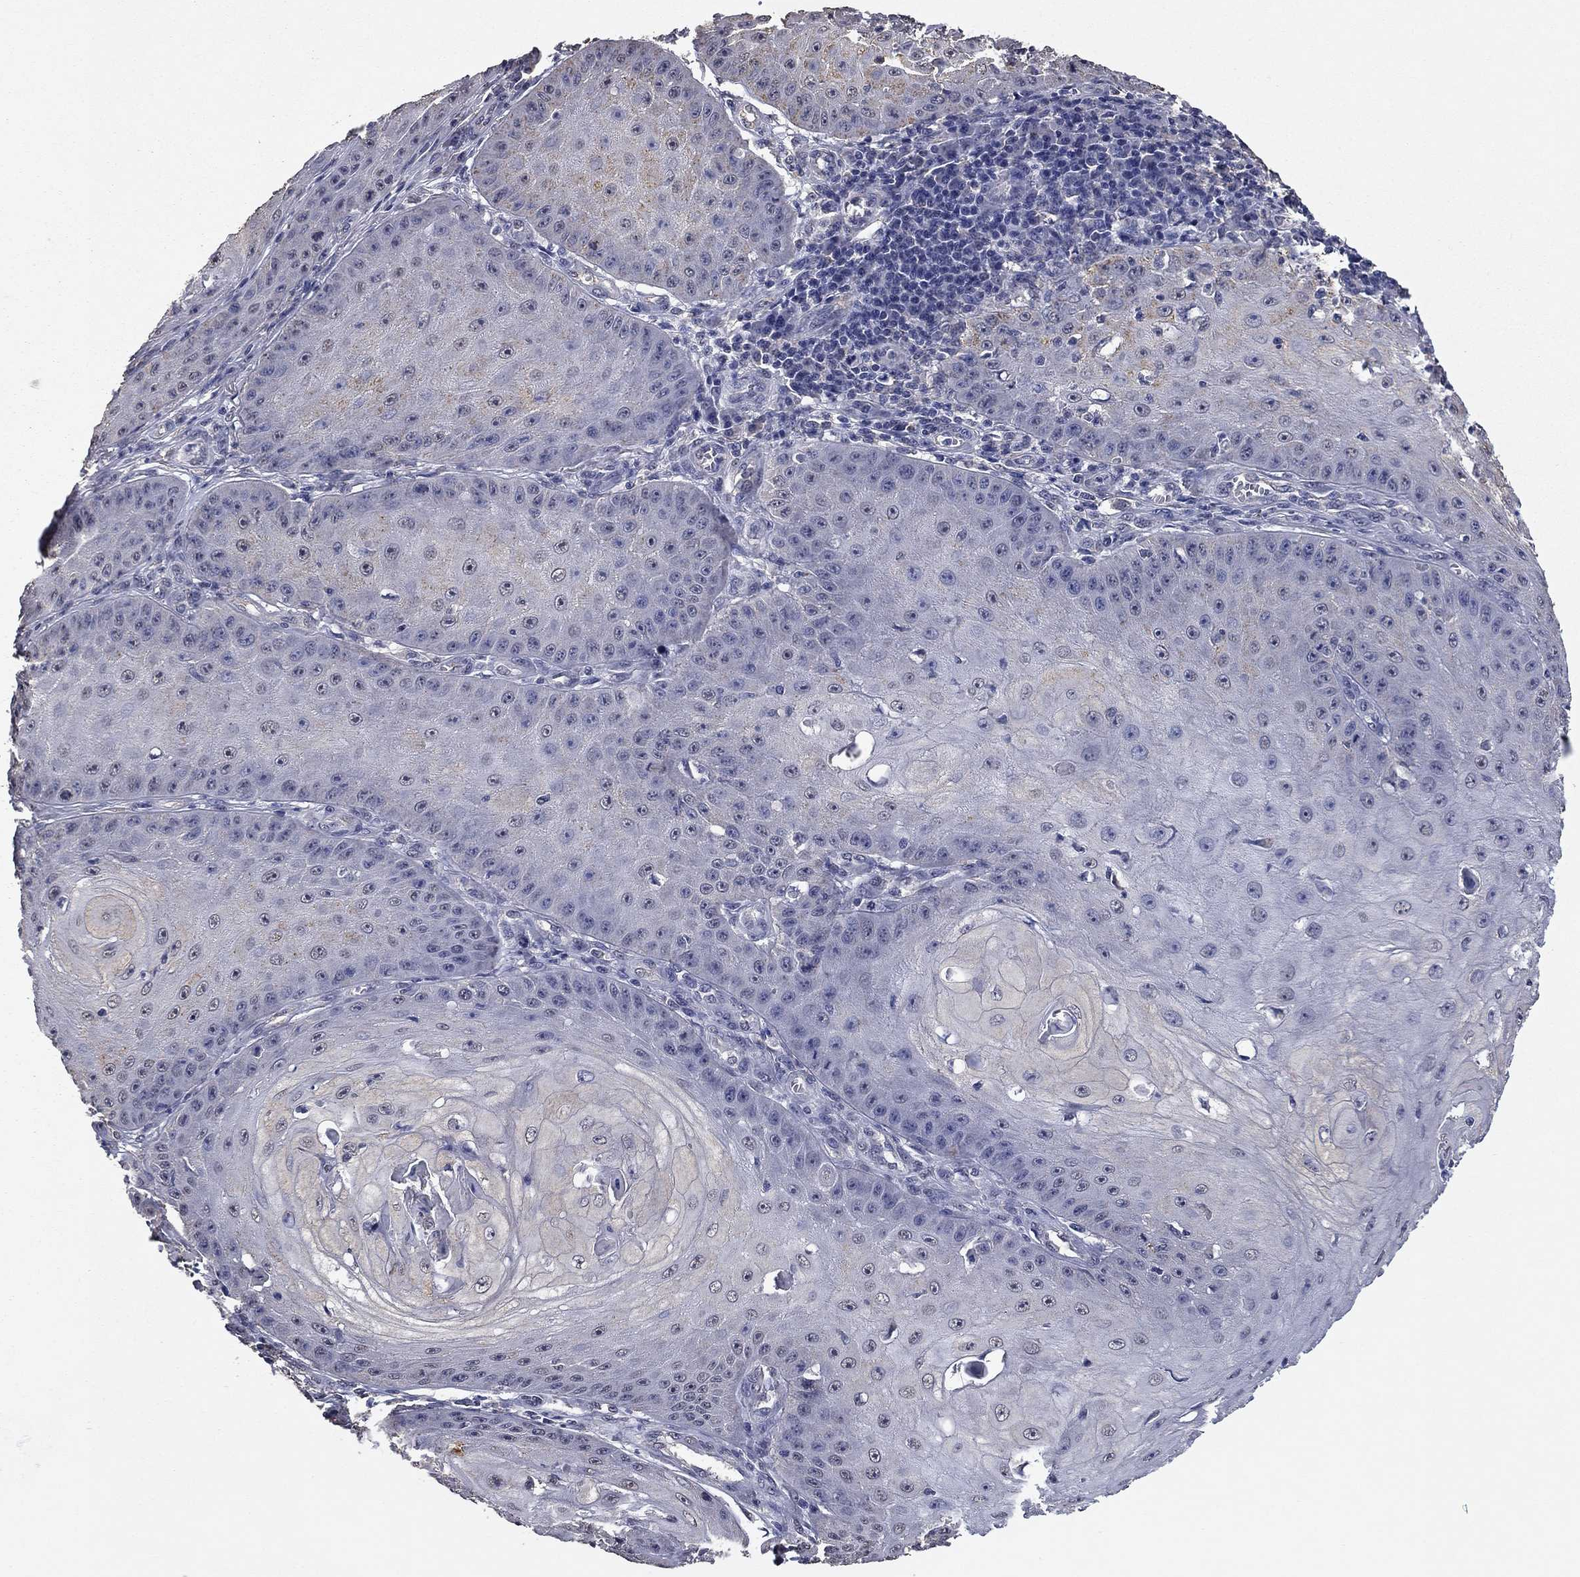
{"staining": {"intensity": "negative", "quantity": "none", "location": "none"}, "tissue": "skin cancer", "cell_type": "Tumor cells", "image_type": "cancer", "snomed": [{"axis": "morphology", "description": "Squamous cell carcinoma, NOS"}, {"axis": "topography", "description": "Skin"}], "caption": "Tumor cells are negative for protein expression in human skin cancer (squamous cell carcinoma).", "gene": "MFAP3L", "patient": {"sex": "male", "age": 70}}